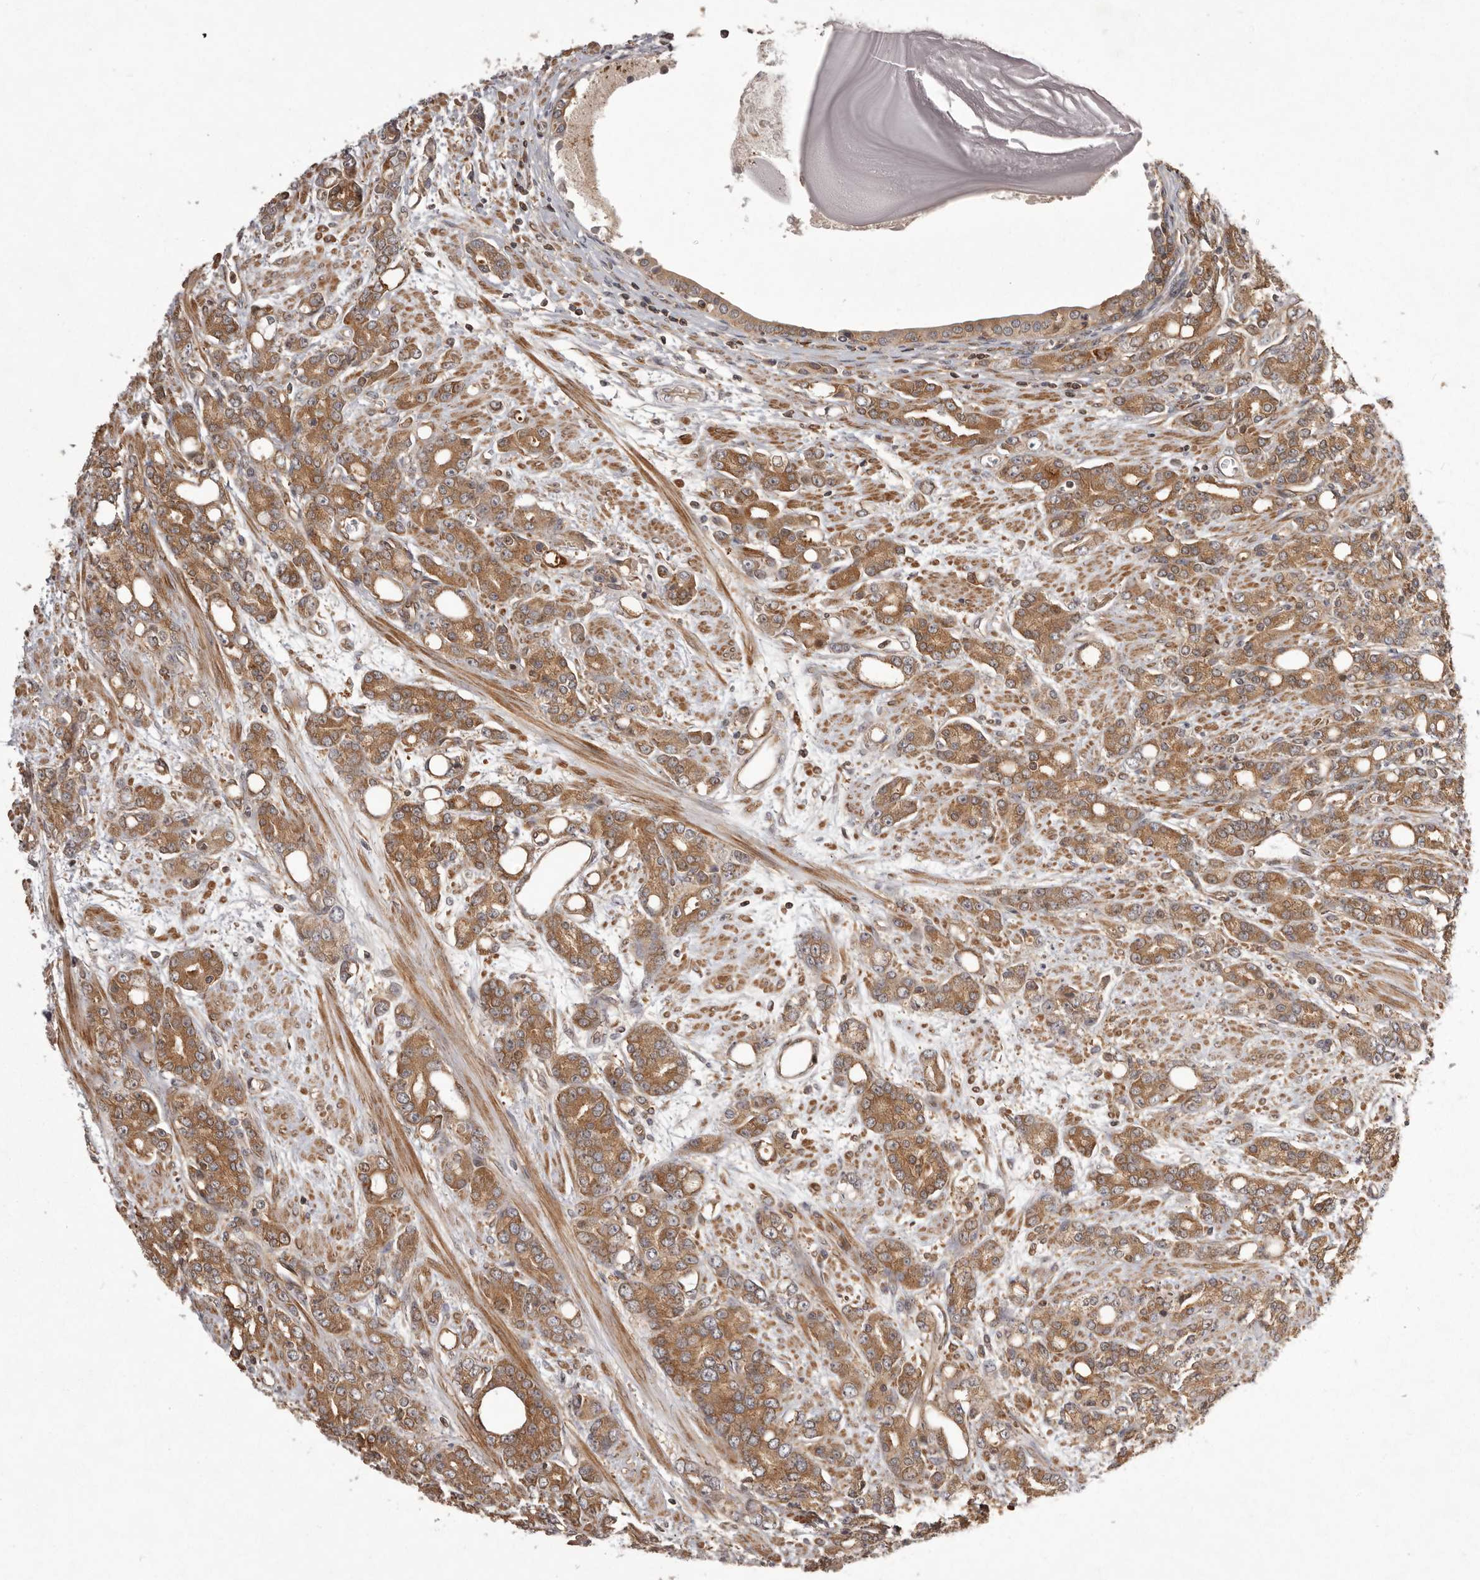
{"staining": {"intensity": "moderate", "quantity": ">75%", "location": "cytoplasmic/membranous"}, "tissue": "prostate cancer", "cell_type": "Tumor cells", "image_type": "cancer", "snomed": [{"axis": "morphology", "description": "Adenocarcinoma, High grade"}, {"axis": "topography", "description": "Prostate"}], "caption": "An IHC histopathology image of tumor tissue is shown. Protein staining in brown highlights moderate cytoplasmic/membranous positivity in adenocarcinoma (high-grade) (prostate) within tumor cells. Nuclei are stained in blue.", "gene": "NFKBIA", "patient": {"sex": "male", "age": 62}}